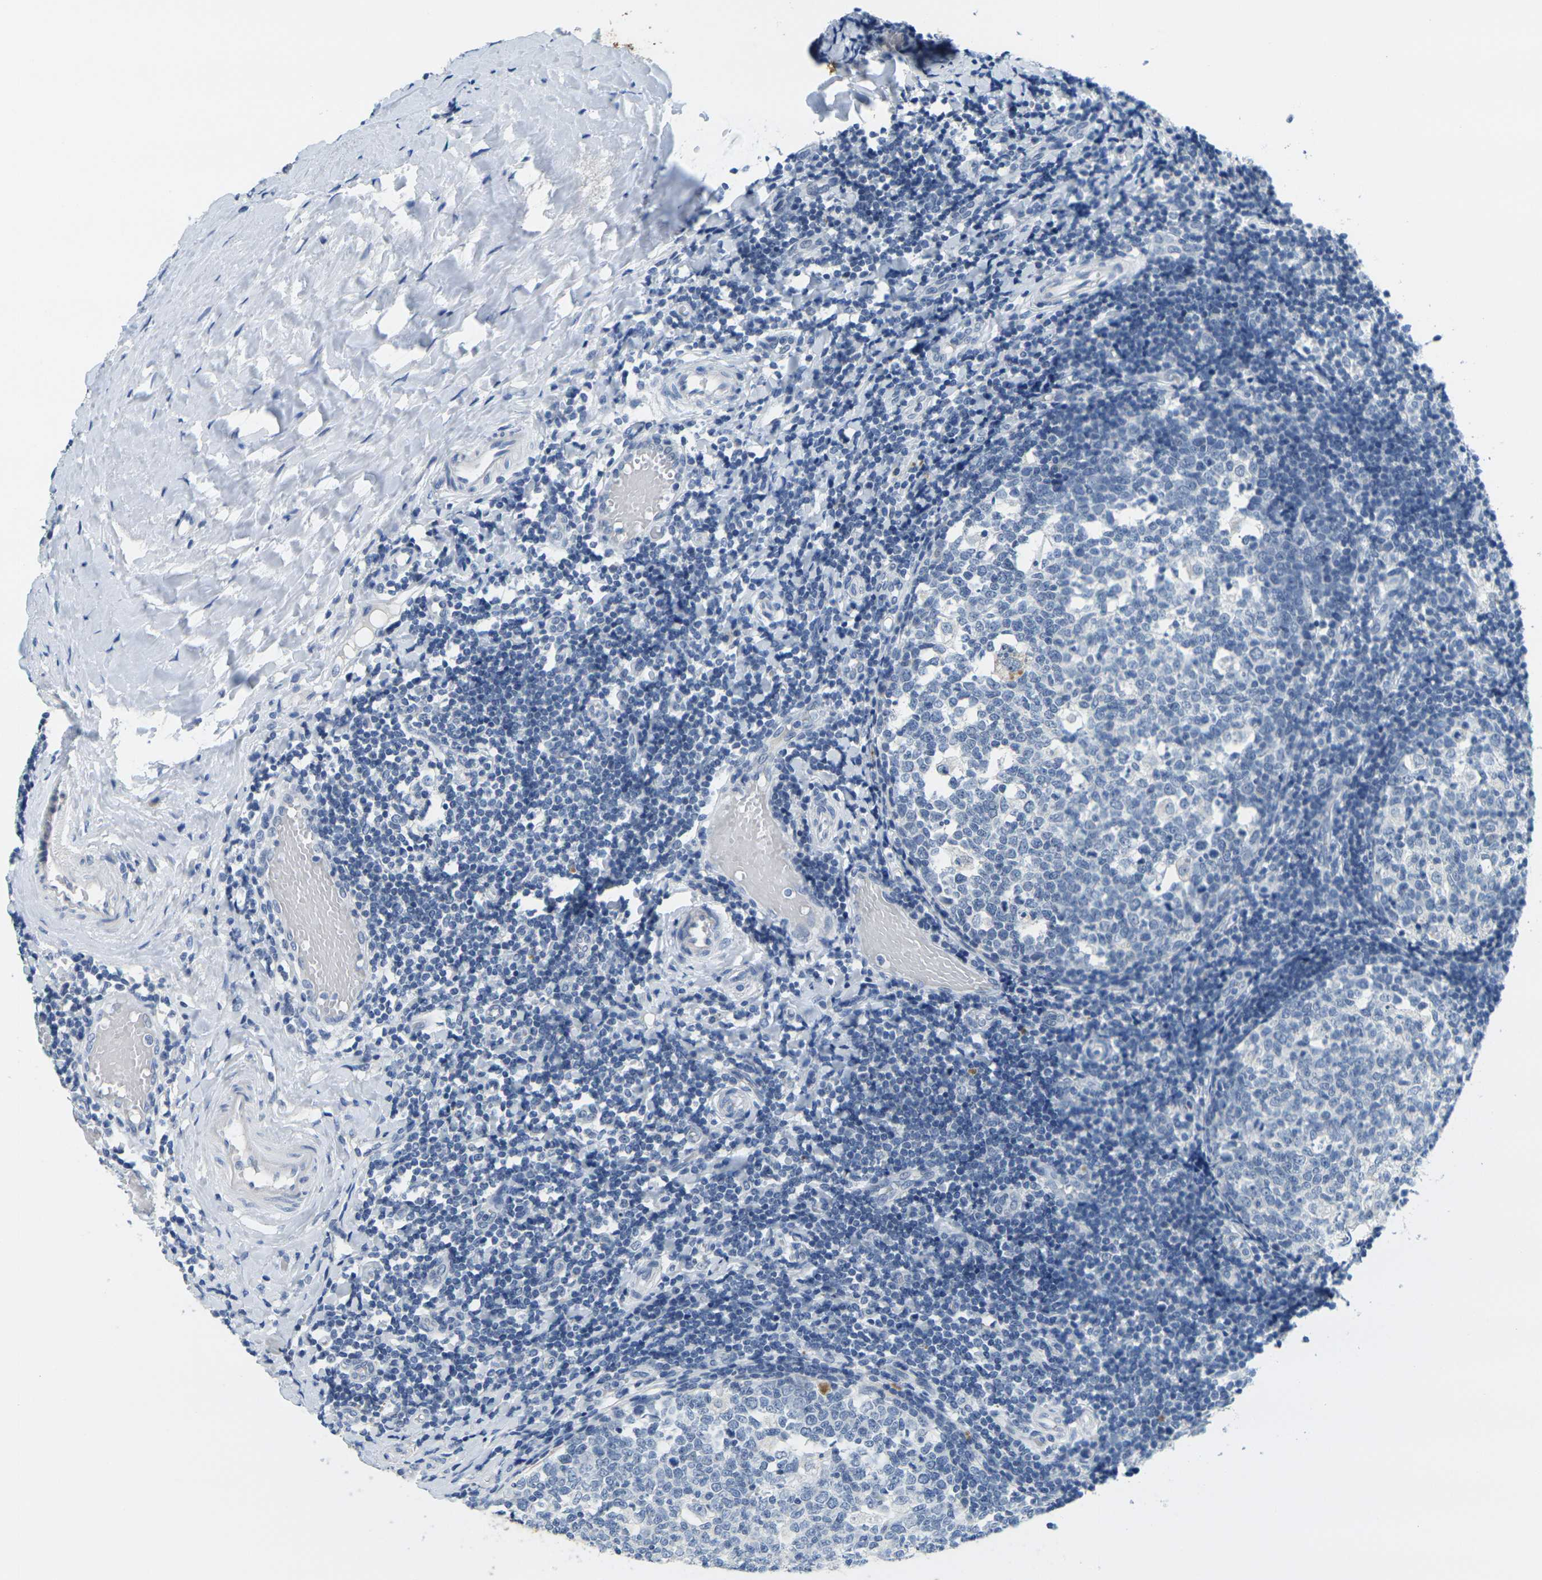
{"staining": {"intensity": "negative", "quantity": "none", "location": "none"}, "tissue": "tonsil", "cell_type": "Germinal center cells", "image_type": "normal", "snomed": [{"axis": "morphology", "description": "Normal tissue, NOS"}, {"axis": "topography", "description": "Tonsil"}], "caption": "A micrograph of tonsil stained for a protein demonstrates no brown staining in germinal center cells.", "gene": "GPR15", "patient": {"sex": "female", "age": 19}}